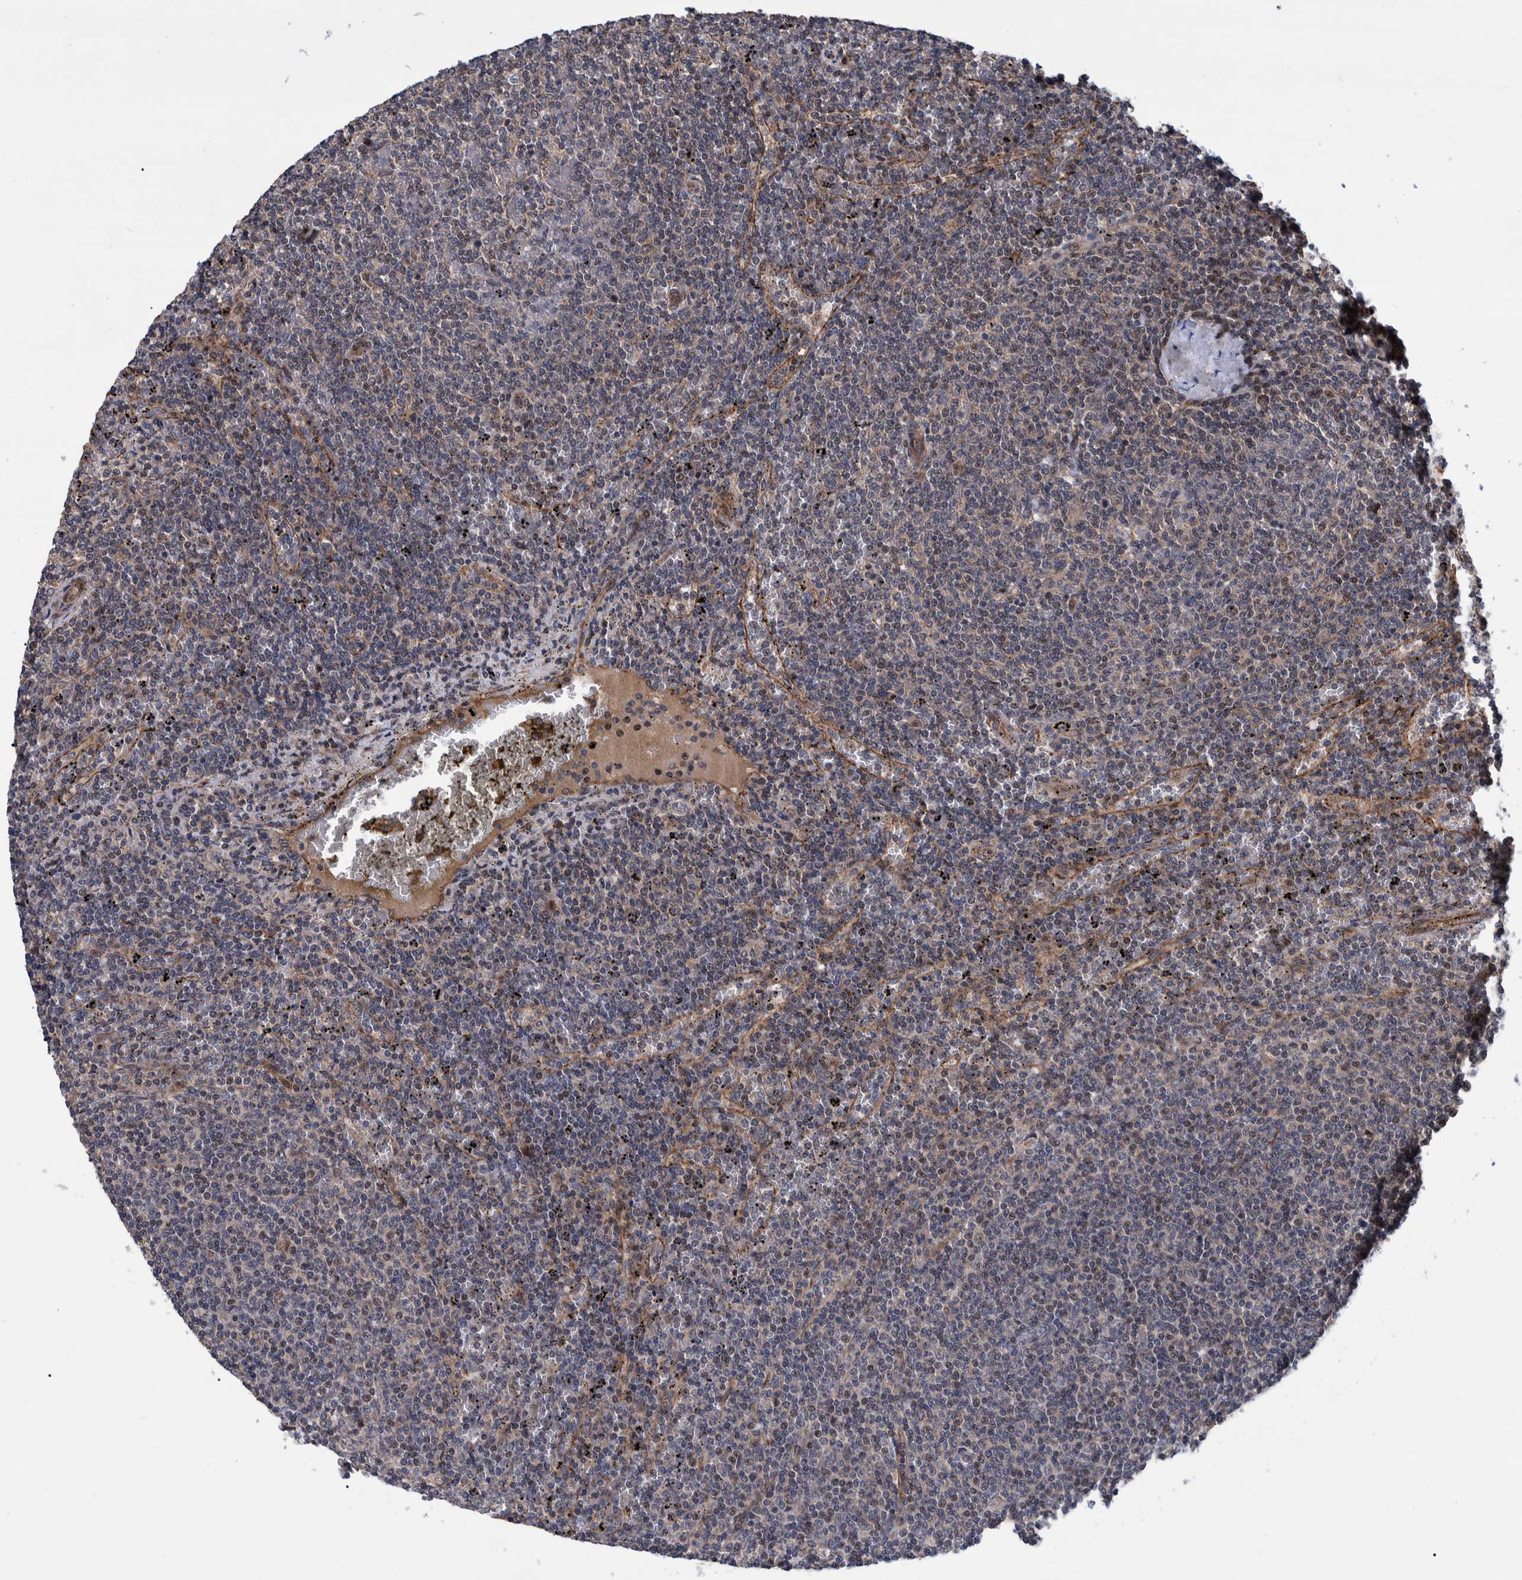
{"staining": {"intensity": "weak", "quantity": "25%-75%", "location": "cytoplasmic/membranous,nuclear"}, "tissue": "lymphoma", "cell_type": "Tumor cells", "image_type": "cancer", "snomed": [{"axis": "morphology", "description": "Malignant lymphoma, non-Hodgkin's type, Low grade"}, {"axis": "topography", "description": "Spleen"}], "caption": "This photomicrograph reveals IHC staining of human low-grade malignant lymphoma, non-Hodgkin's type, with low weak cytoplasmic/membranous and nuclear expression in about 25%-75% of tumor cells.", "gene": "GRPEL2", "patient": {"sex": "female", "age": 50}}